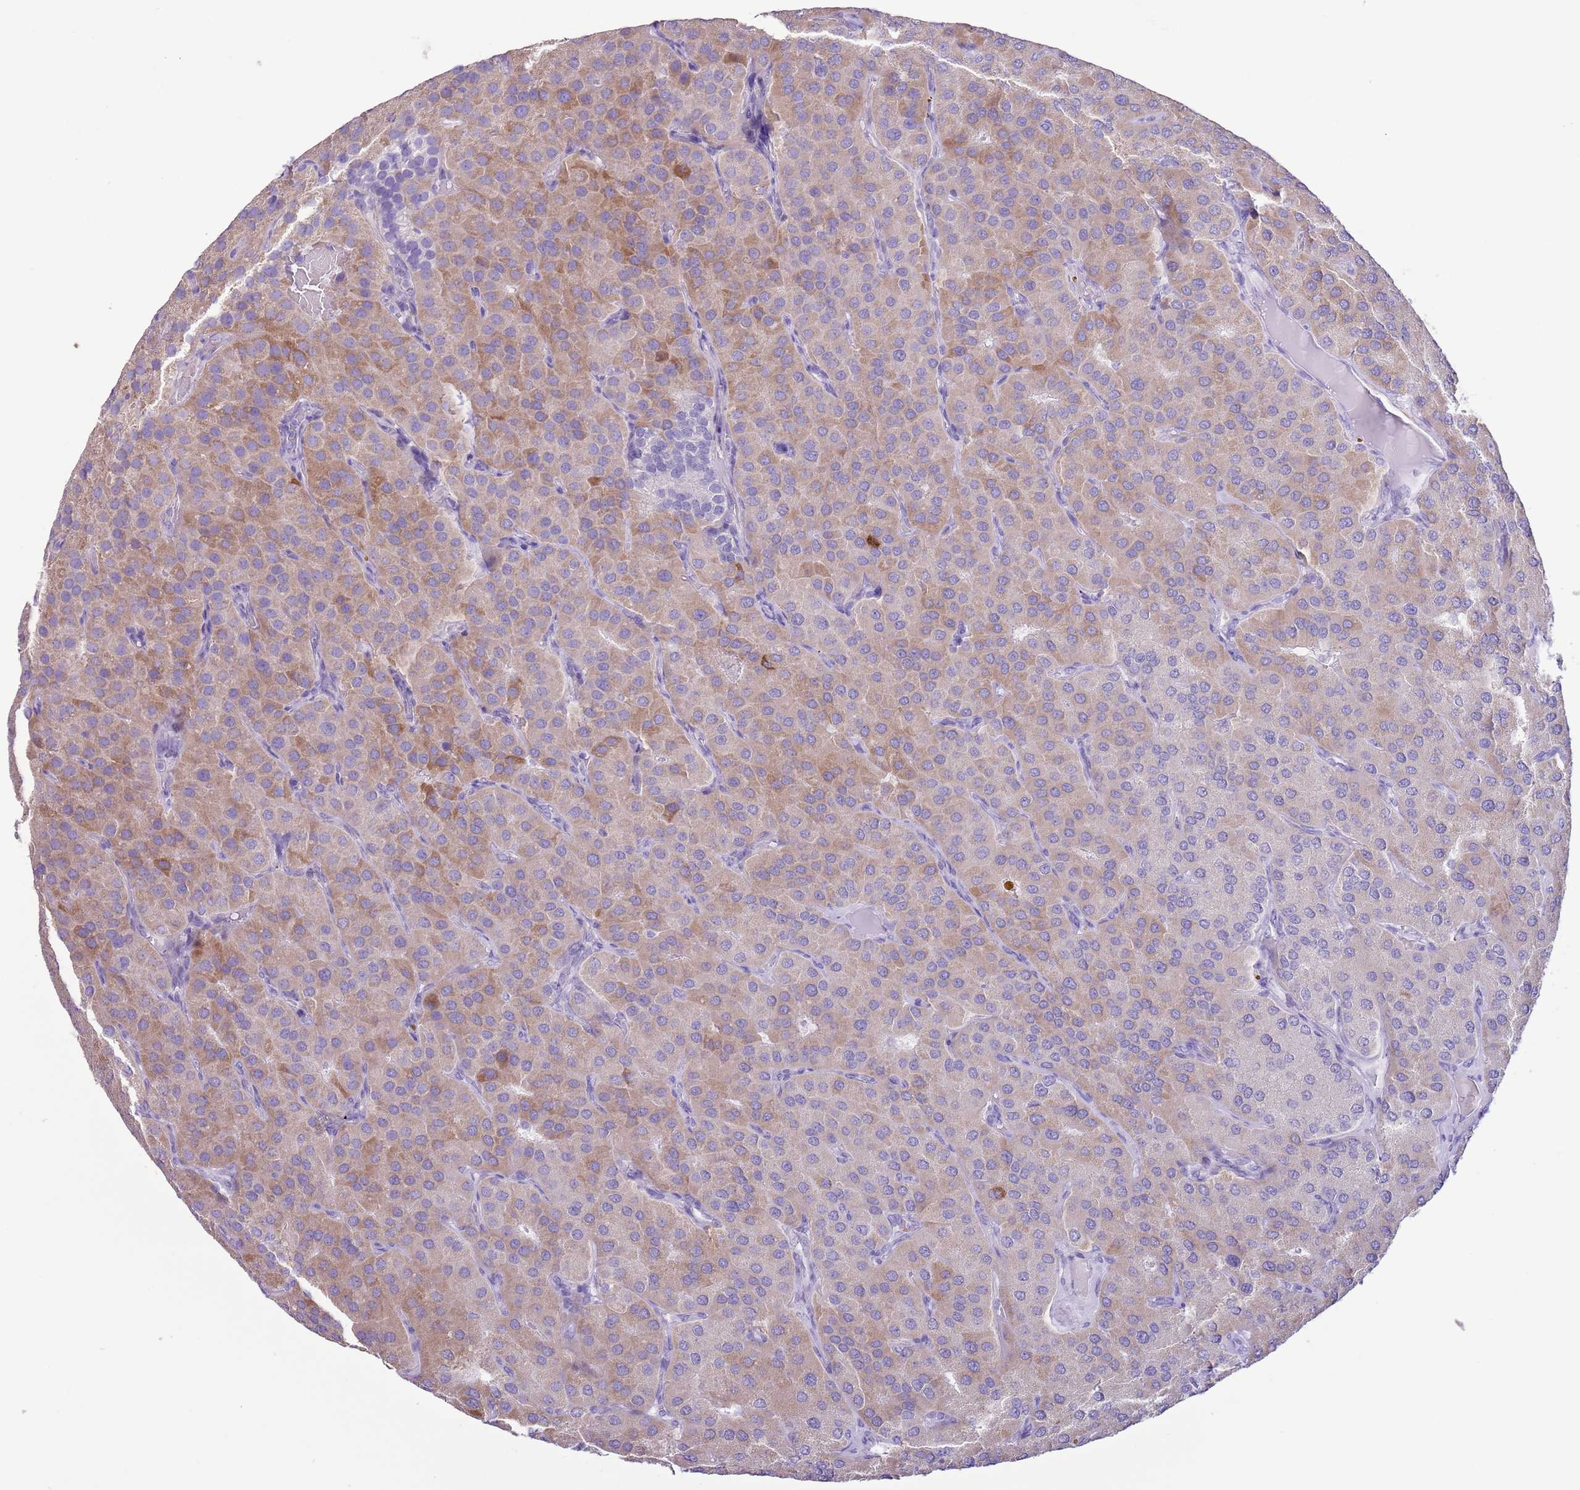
{"staining": {"intensity": "moderate", "quantity": "25%-75%", "location": "cytoplasmic/membranous"}, "tissue": "parathyroid gland", "cell_type": "Glandular cells", "image_type": "normal", "snomed": [{"axis": "morphology", "description": "Normal tissue, NOS"}, {"axis": "morphology", "description": "Adenoma, NOS"}, {"axis": "topography", "description": "Parathyroid gland"}], "caption": "Normal parathyroid gland exhibits moderate cytoplasmic/membranous expression in about 25%-75% of glandular cells.", "gene": "SLC7A14", "patient": {"sex": "female", "age": 86}}